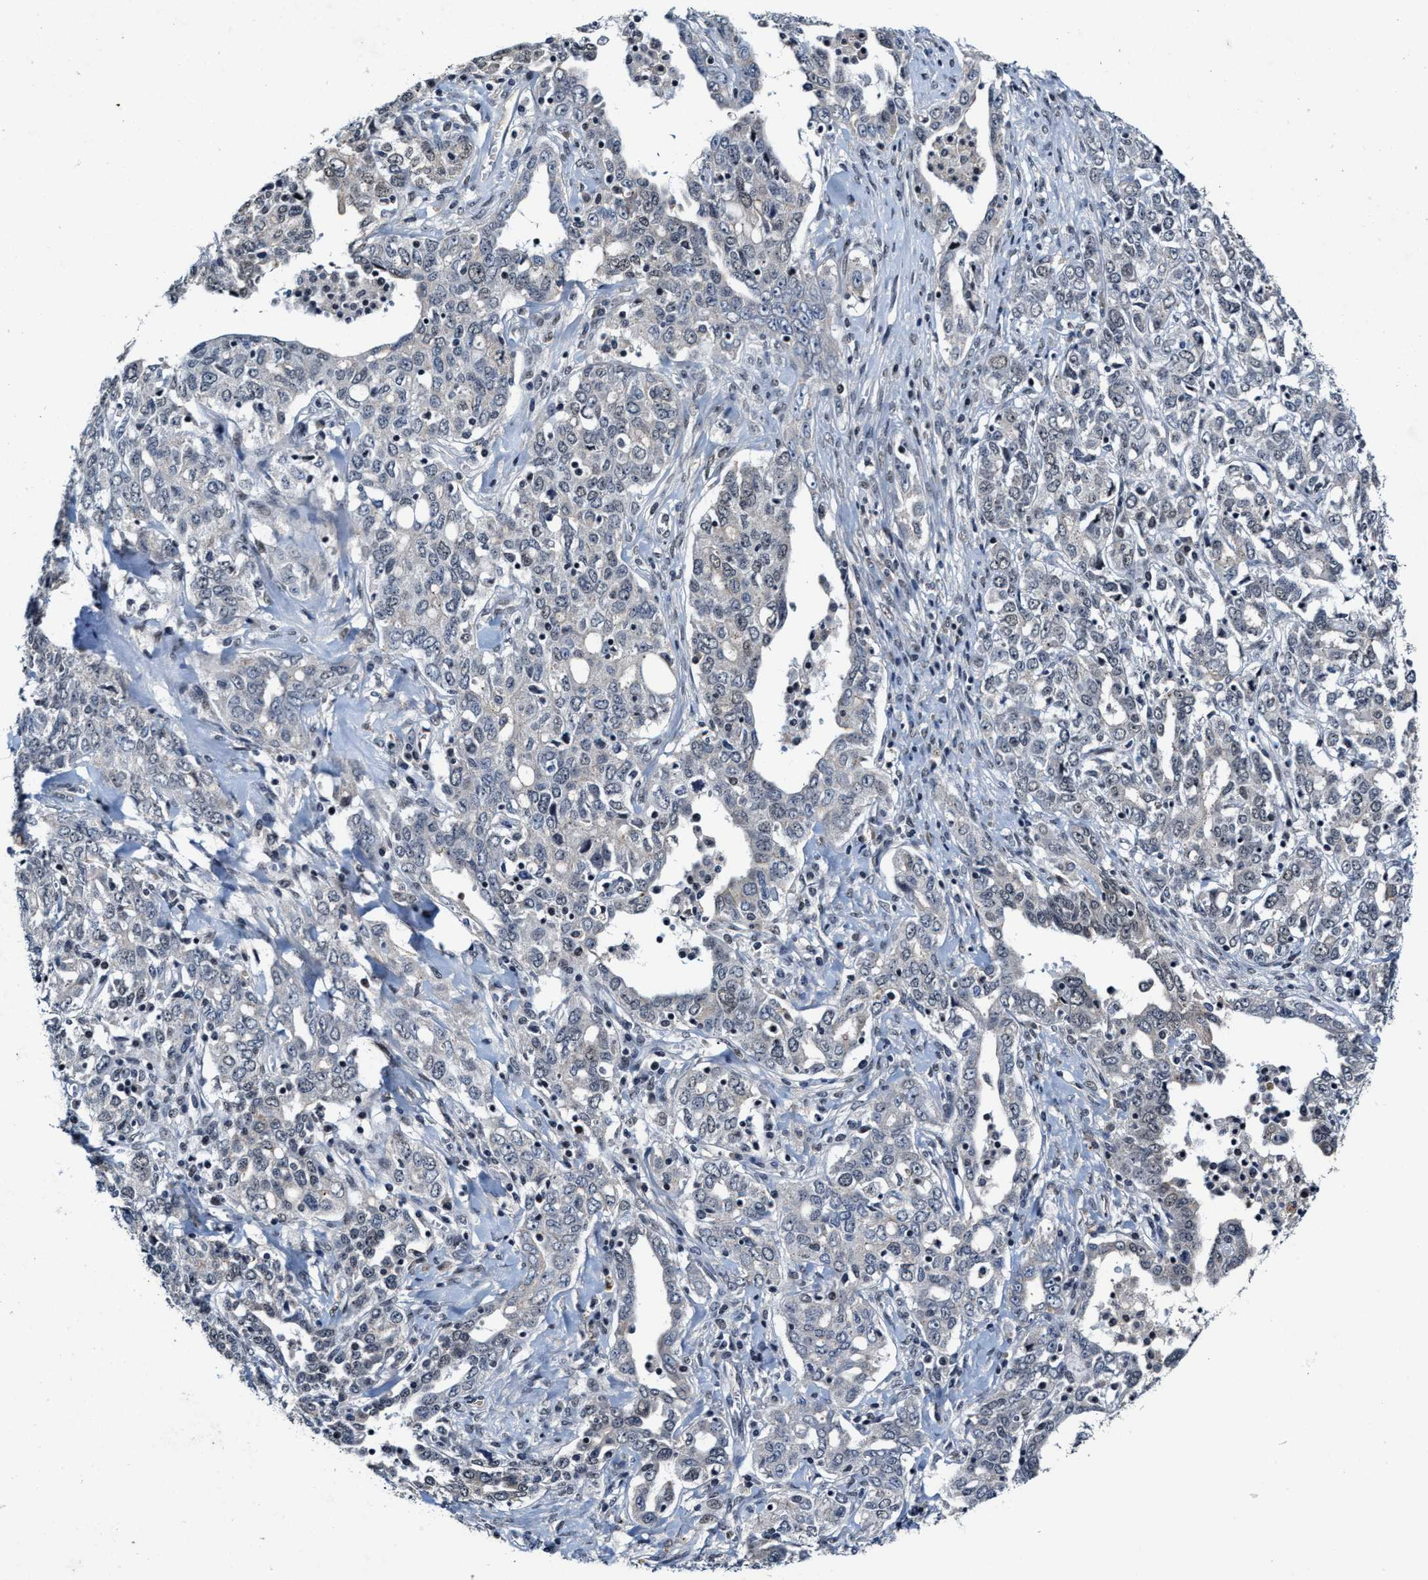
{"staining": {"intensity": "weak", "quantity": "25%-75%", "location": "nuclear"}, "tissue": "ovarian cancer", "cell_type": "Tumor cells", "image_type": "cancer", "snomed": [{"axis": "morphology", "description": "Carcinoma, endometroid"}, {"axis": "topography", "description": "Ovary"}], "caption": "A brown stain highlights weak nuclear expression of a protein in endometroid carcinoma (ovarian) tumor cells.", "gene": "INIP", "patient": {"sex": "female", "age": 62}}